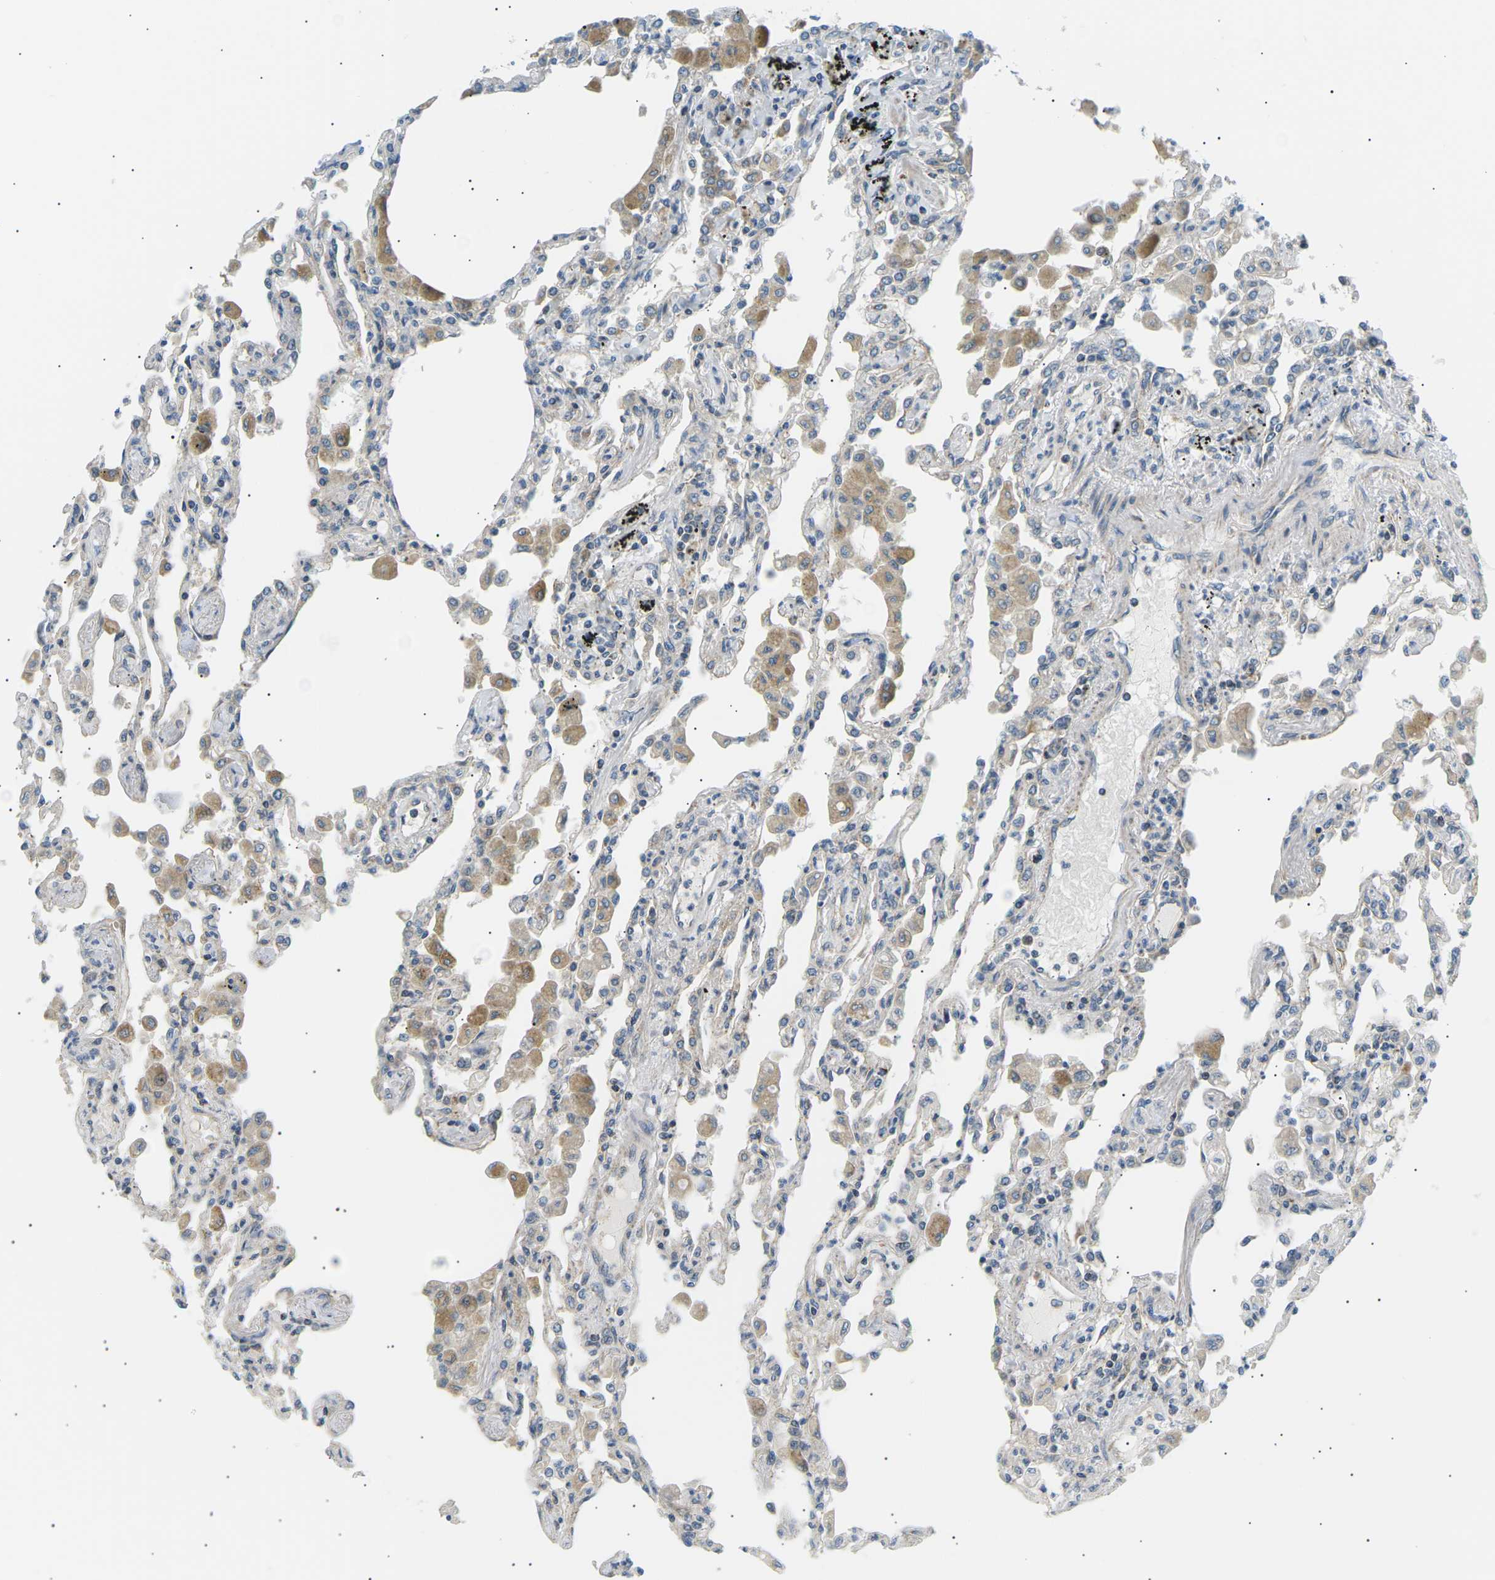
{"staining": {"intensity": "weak", "quantity": "<25%", "location": "cytoplasmic/membranous"}, "tissue": "lung", "cell_type": "Alveolar cells", "image_type": "normal", "snomed": [{"axis": "morphology", "description": "Normal tissue, NOS"}, {"axis": "topography", "description": "Bronchus"}, {"axis": "topography", "description": "Lung"}], "caption": "The photomicrograph exhibits no significant positivity in alveolar cells of lung. (DAB (3,3'-diaminobenzidine) immunohistochemistry (IHC) with hematoxylin counter stain).", "gene": "TBC1D8", "patient": {"sex": "female", "age": 49}}